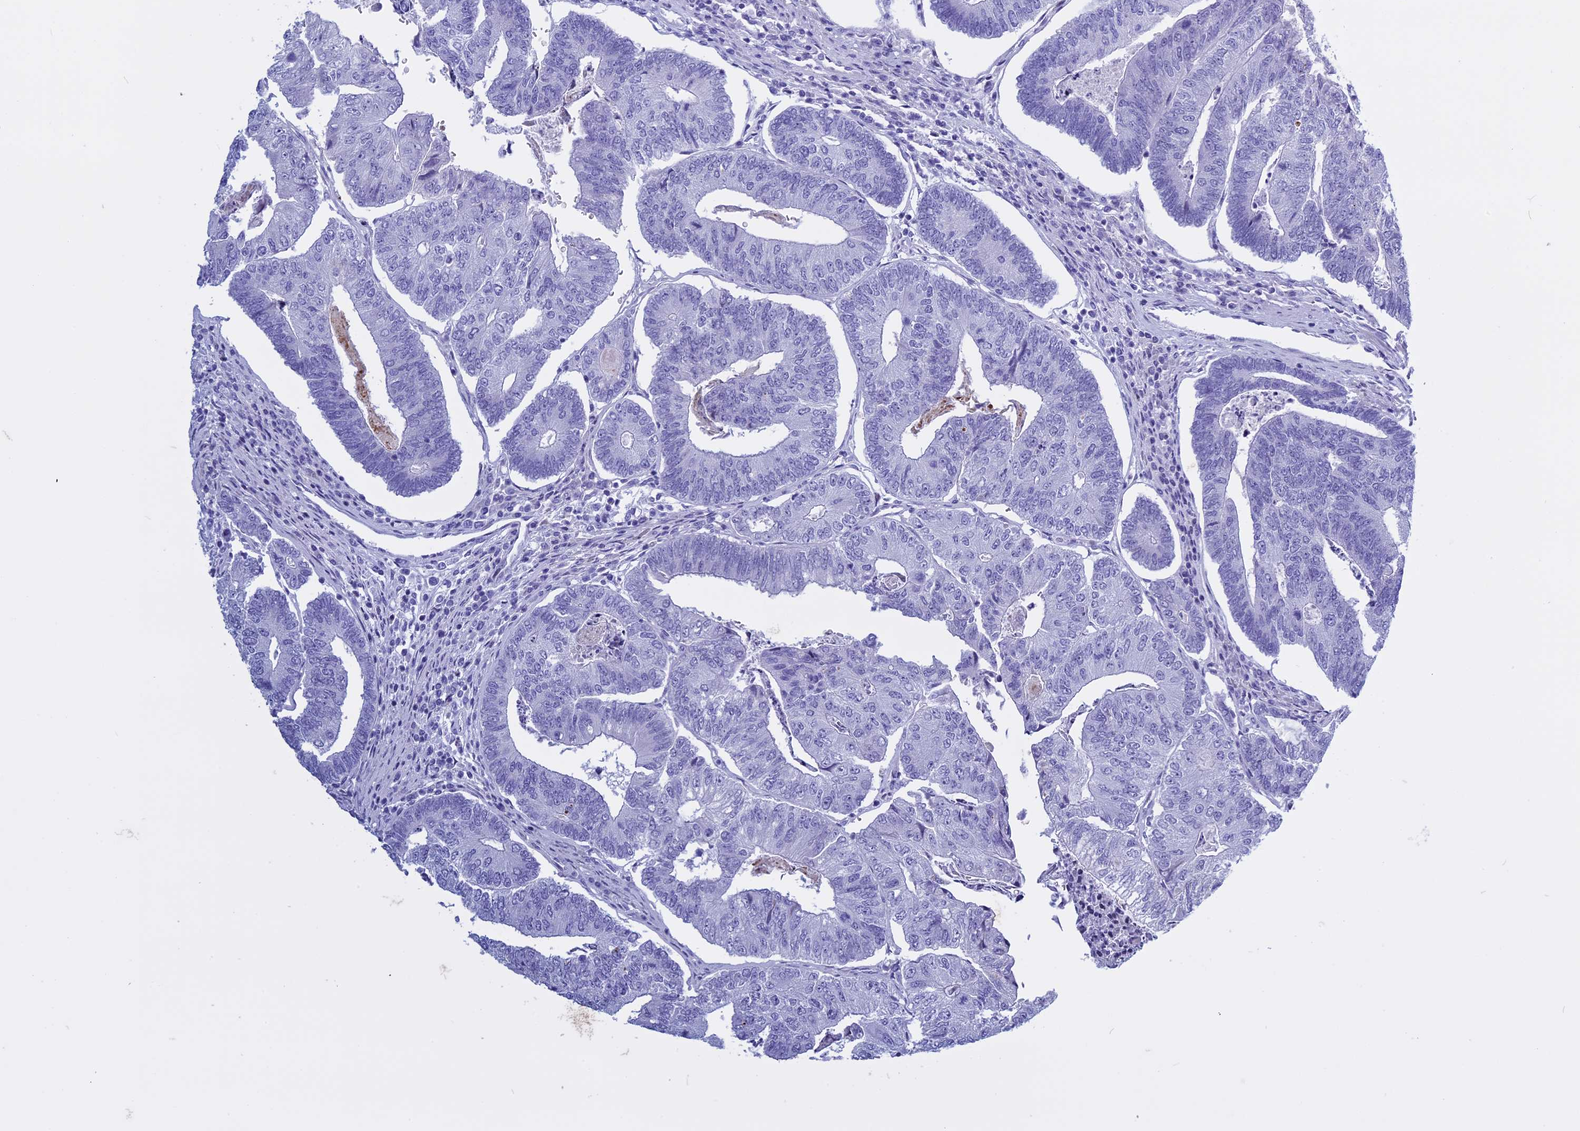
{"staining": {"intensity": "negative", "quantity": "none", "location": "none"}, "tissue": "colorectal cancer", "cell_type": "Tumor cells", "image_type": "cancer", "snomed": [{"axis": "morphology", "description": "Adenocarcinoma, NOS"}, {"axis": "topography", "description": "Colon"}], "caption": "Tumor cells are negative for protein expression in human colorectal adenocarcinoma.", "gene": "KCTD21", "patient": {"sex": "female", "age": 67}}